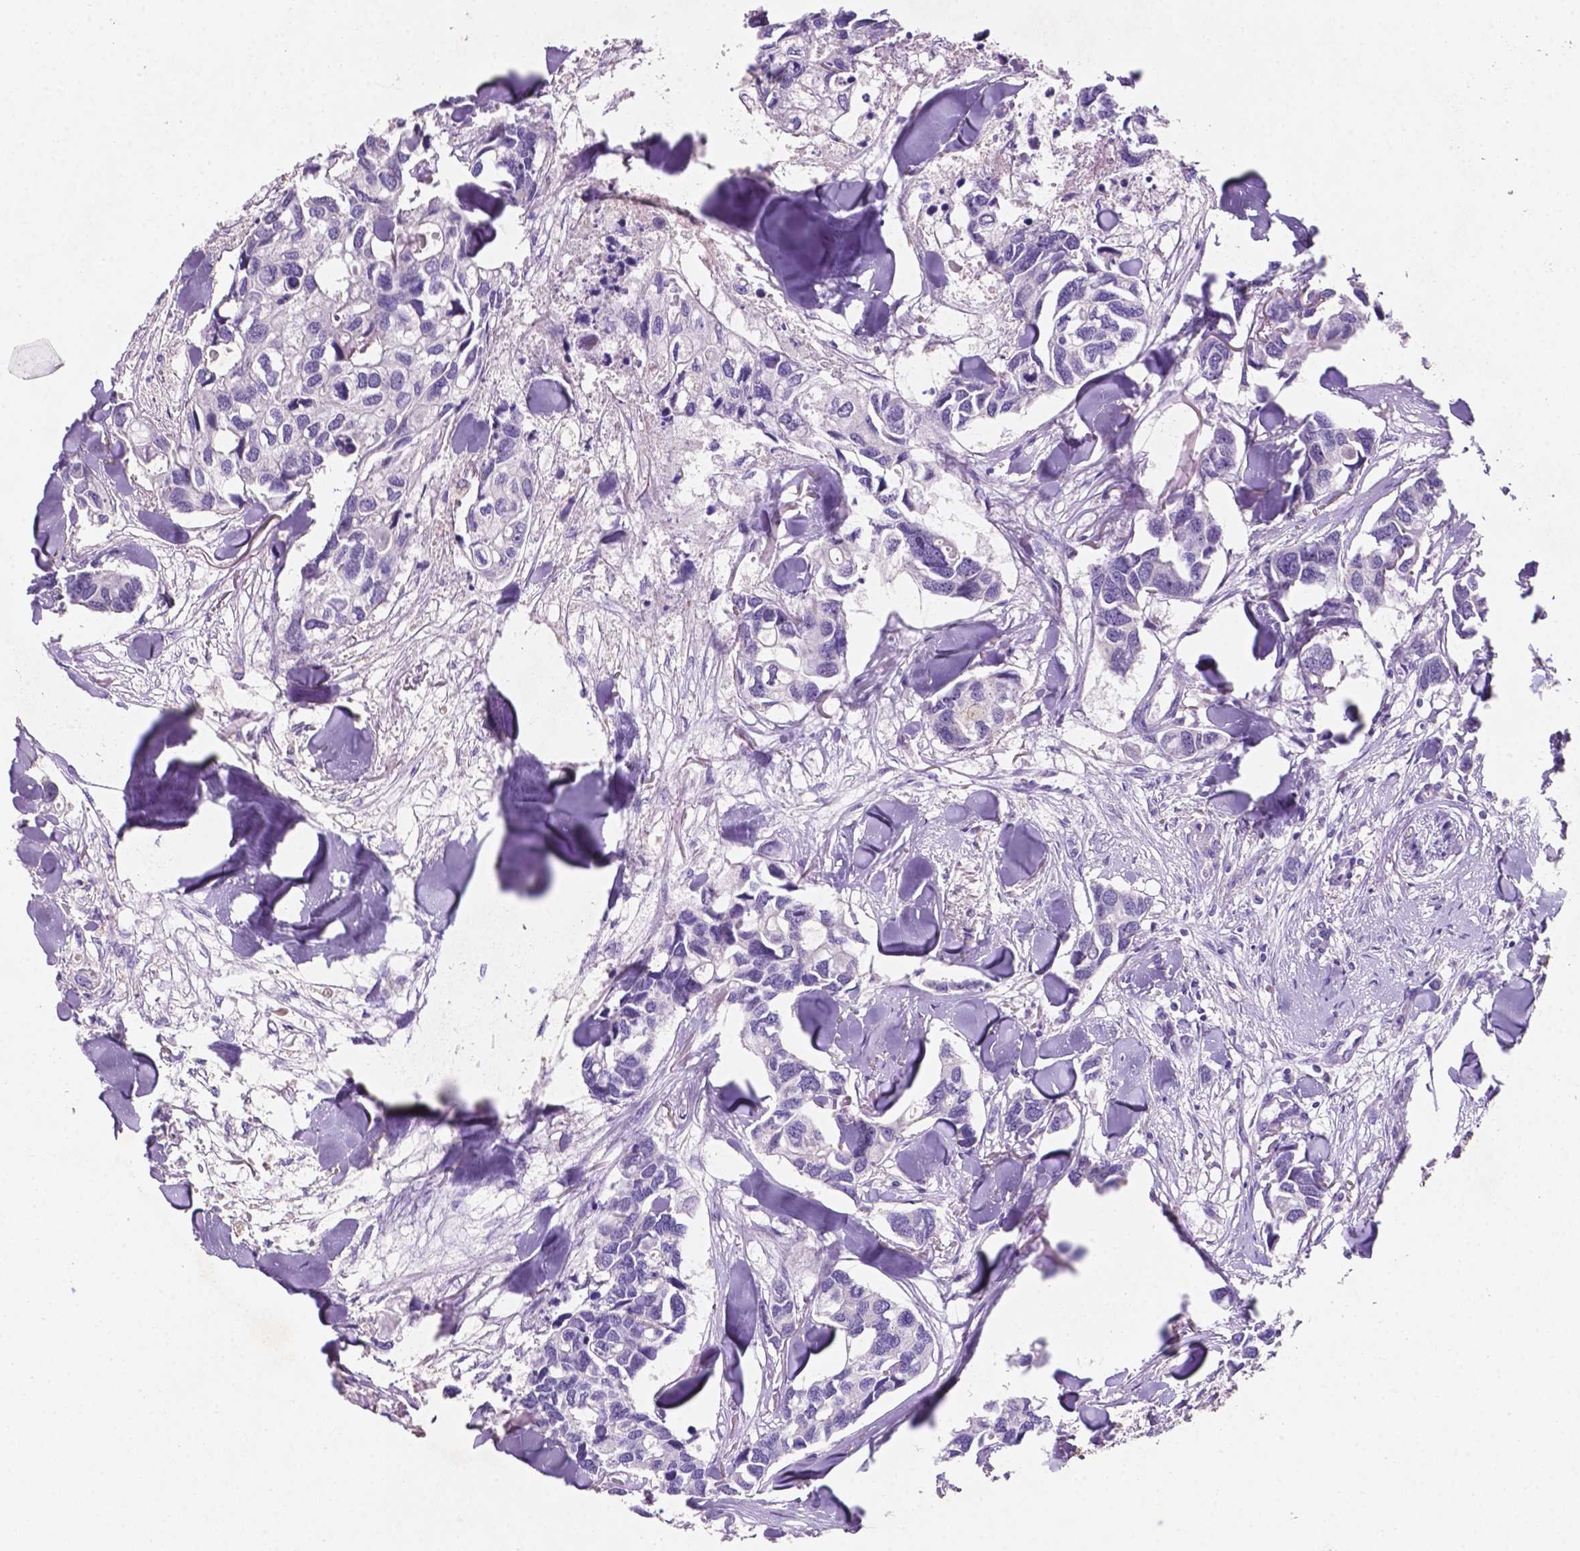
{"staining": {"intensity": "negative", "quantity": "none", "location": "none"}, "tissue": "breast cancer", "cell_type": "Tumor cells", "image_type": "cancer", "snomed": [{"axis": "morphology", "description": "Duct carcinoma"}, {"axis": "topography", "description": "Breast"}], "caption": "IHC histopathology image of neoplastic tissue: intraductal carcinoma (breast) stained with DAB (3,3'-diaminobenzidine) reveals no significant protein staining in tumor cells.", "gene": "EBLN2", "patient": {"sex": "female", "age": 83}}